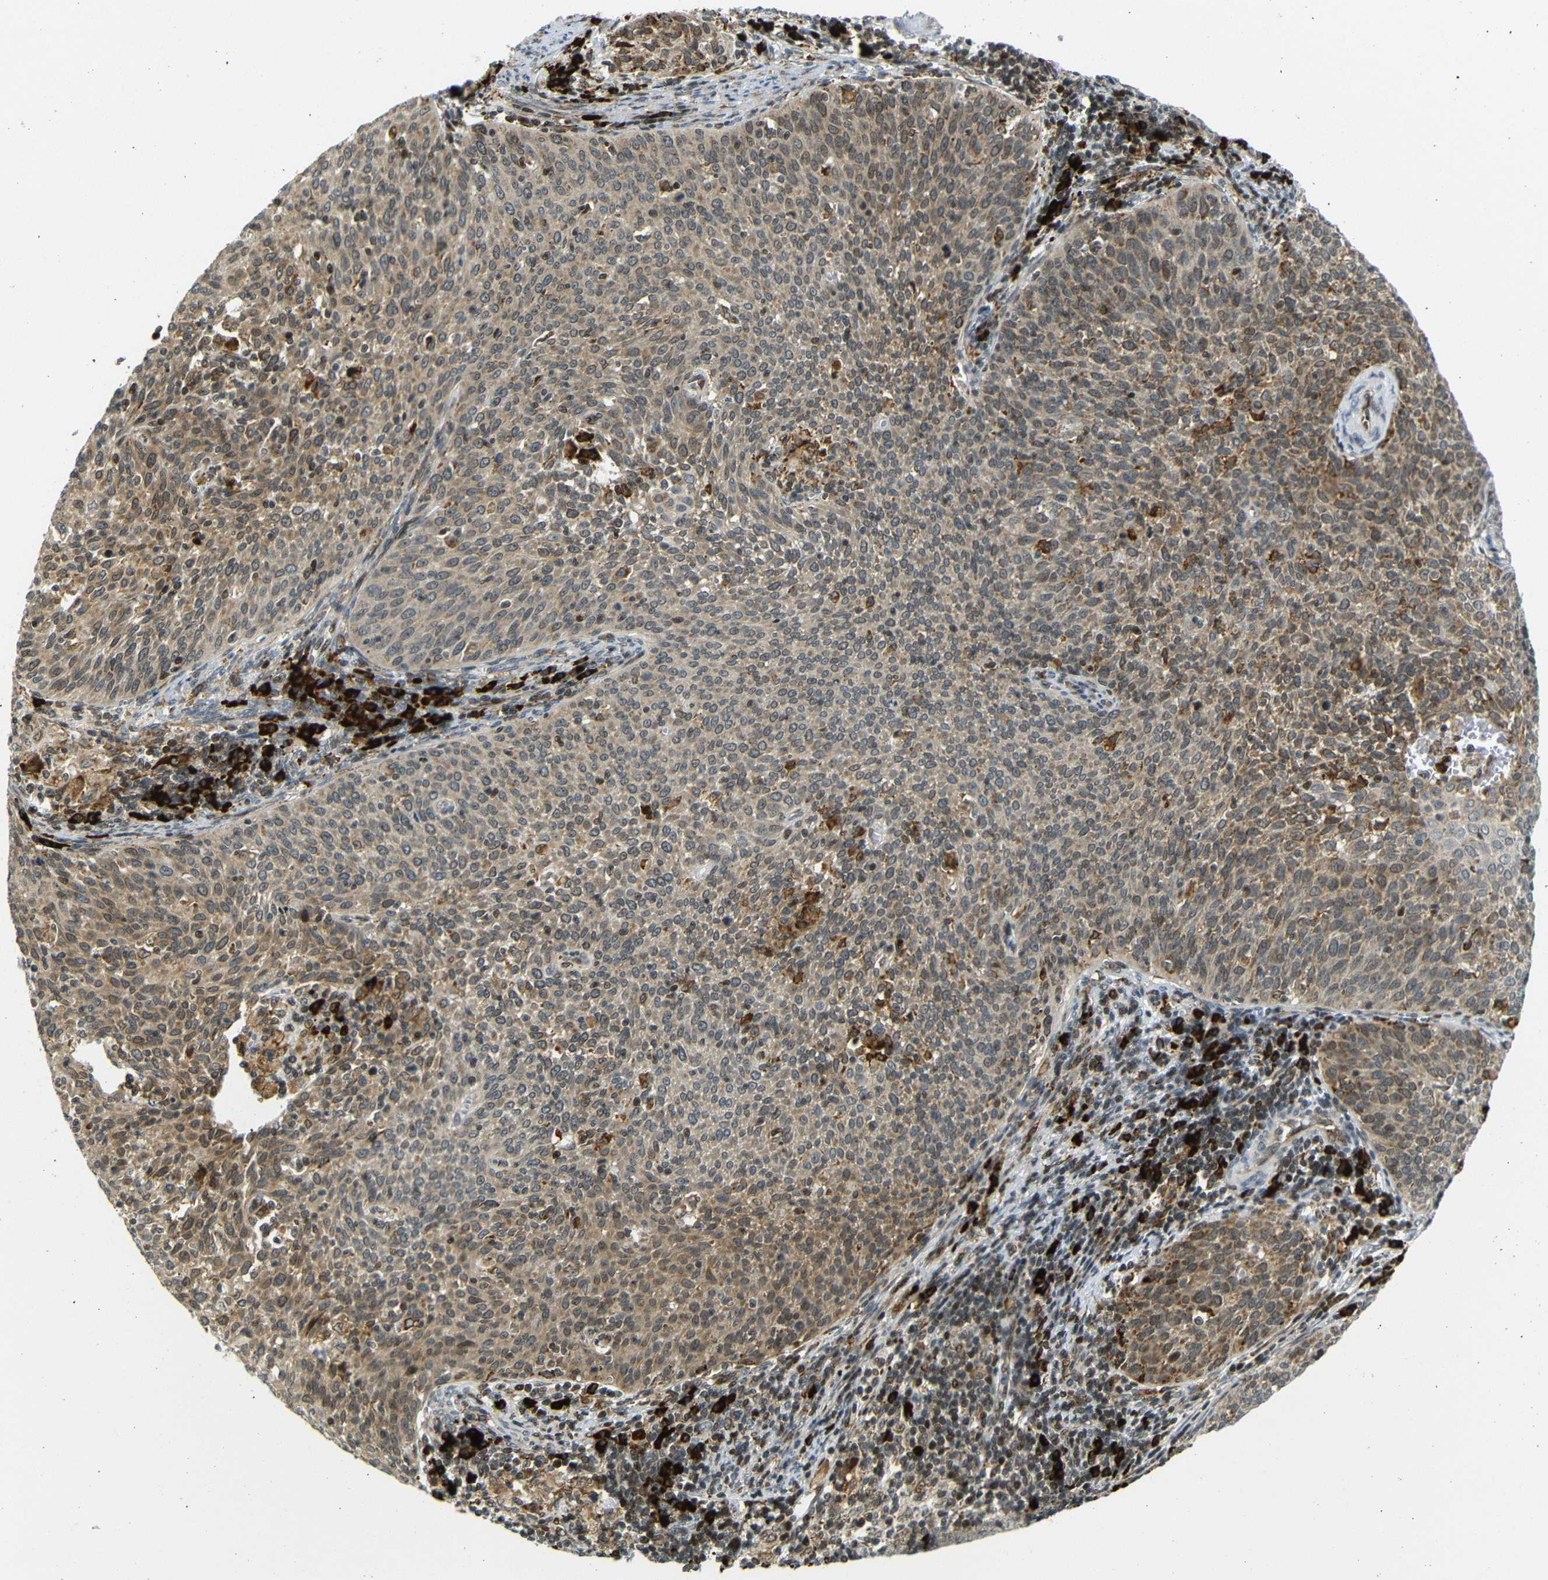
{"staining": {"intensity": "moderate", "quantity": ">75%", "location": "cytoplasmic/membranous"}, "tissue": "cervical cancer", "cell_type": "Tumor cells", "image_type": "cancer", "snomed": [{"axis": "morphology", "description": "Squamous cell carcinoma, NOS"}, {"axis": "topography", "description": "Cervix"}], "caption": "Moderate cytoplasmic/membranous protein expression is seen in about >75% of tumor cells in cervical cancer.", "gene": "SPCS2", "patient": {"sex": "female", "age": 38}}